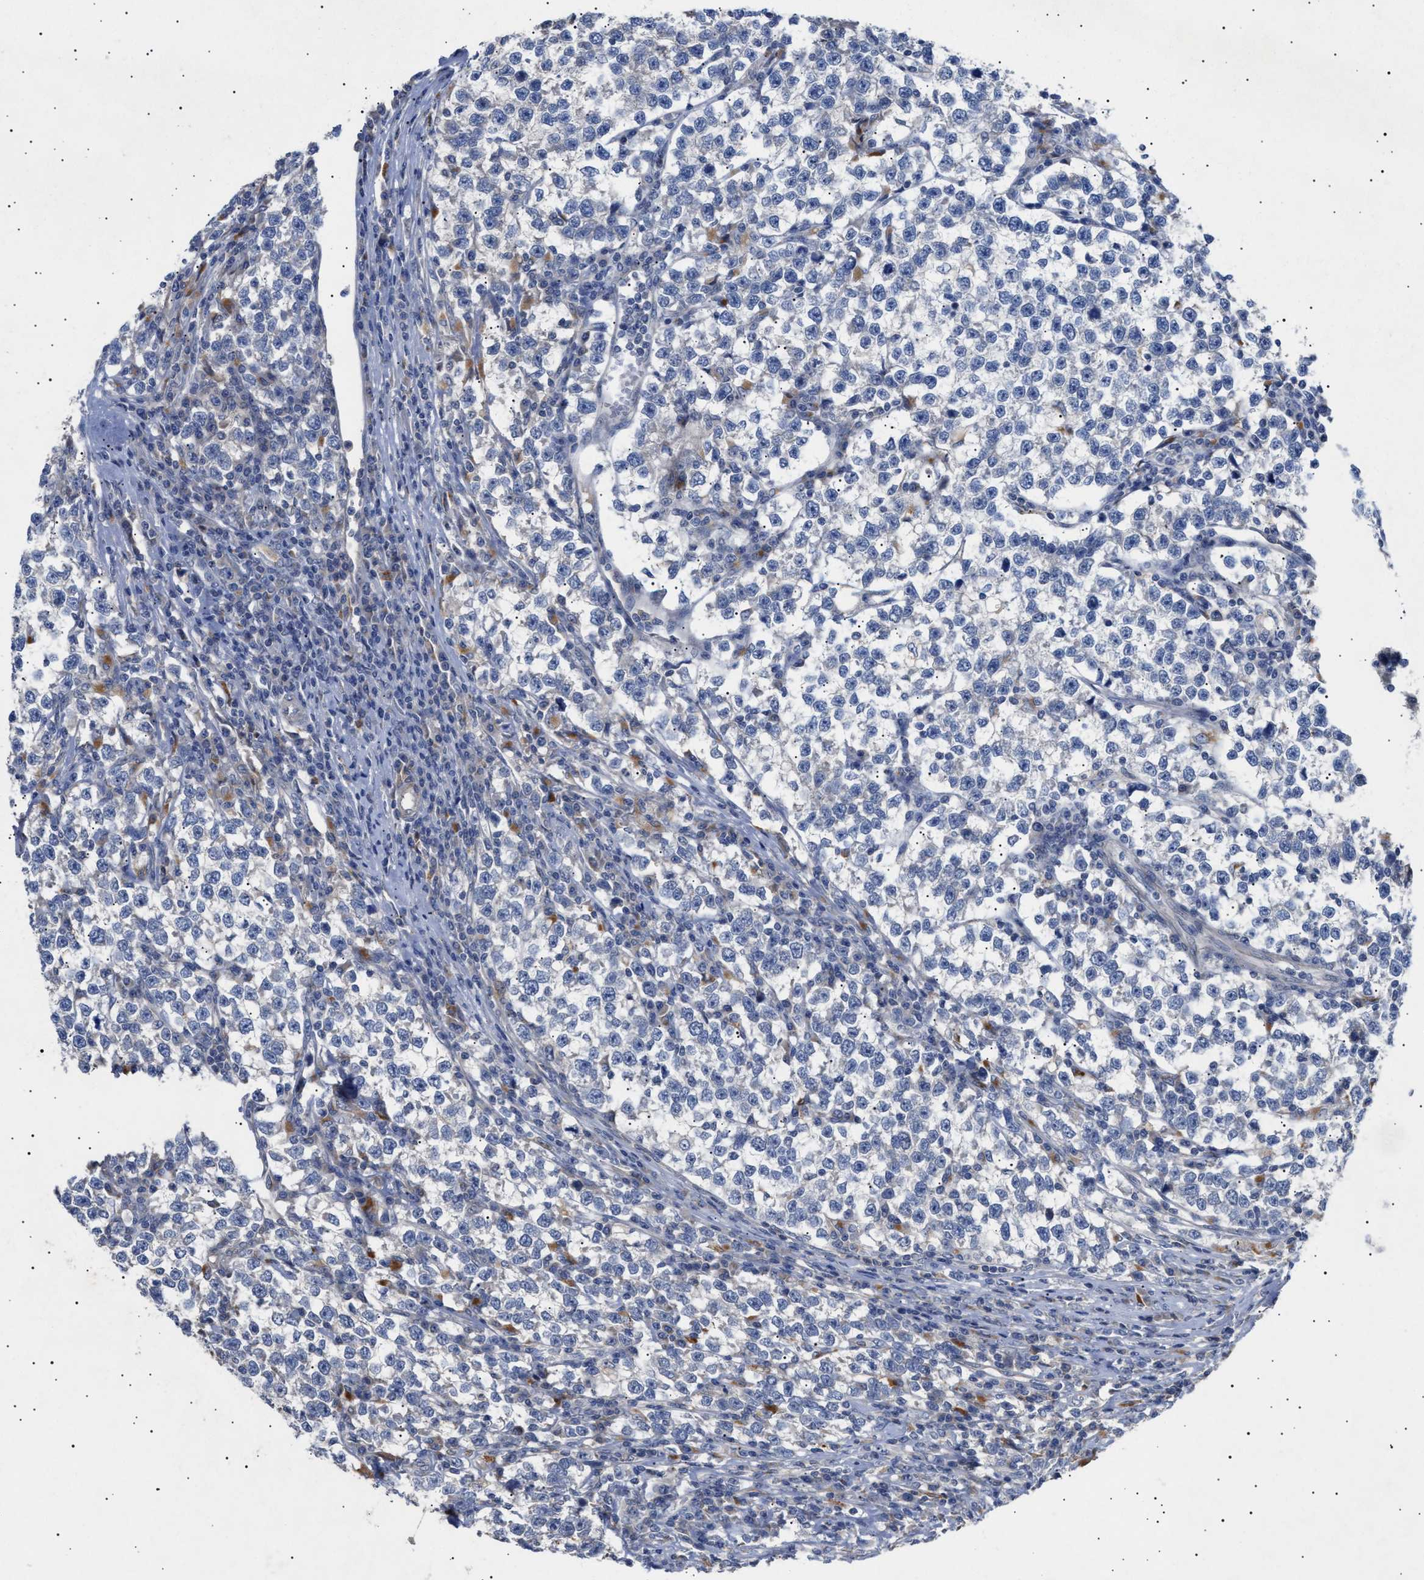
{"staining": {"intensity": "negative", "quantity": "none", "location": "none"}, "tissue": "testis cancer", "cell_type": "Tumor cells", "image_type": "cancer", "snomed": [{"axis": "morphology", "description": "Normal tissue, NOS"}, {"axis": "morphology", "description": "Seminoma, NOS"}, {"axis": "topography", "description": "Testis"}], "caption": "DAB (3,3'-diaminobenzidine) immunohistochemical staining of human seminoma (testis) exhibits no significant staining in tumor cells.", "gene": "SIRT5", "patient": {"sex": "male", "age": 43}}